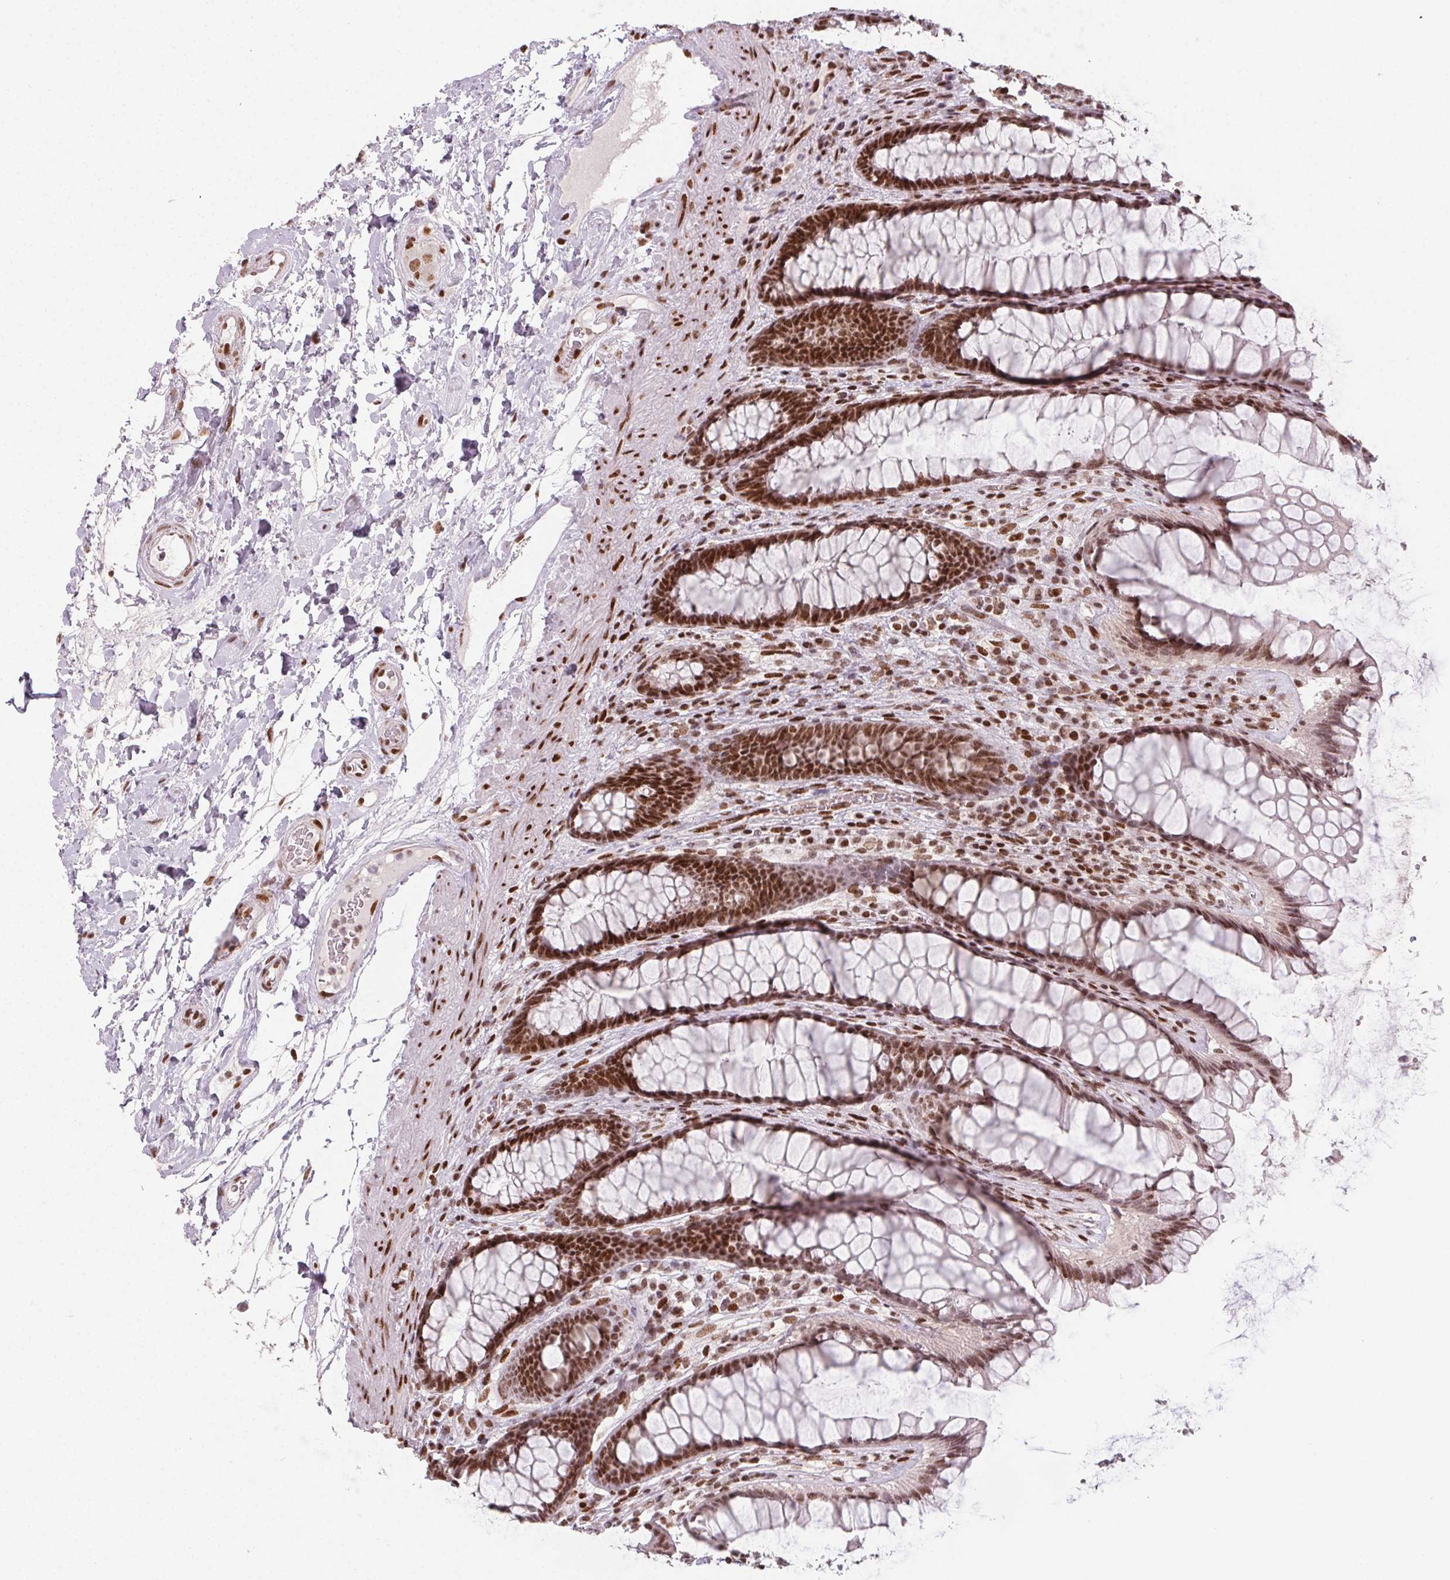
{"staining": {"intensity": "moderate", "quantity": ">75%", "location": "nuclear"}, "tissue": "rectum", "cell_type": "Glandular cells", "image_type": "normal", "snomed": [{"axis": "morphology", "description": "Normal tissue, NOS"}, {"axis": "topography", "description": "Rectum"}], "caption": "Immunohistochemistry staining of benign rectum, which shows medium levels of moderate nuclear staining in approximately >75% of glandular cells indicating moderate nuclear protein staining. The staining was performed using DAB (brown) for protein detection and nuclei were counterstained in hematoxylin (blue).", "gene": "KMT2A", "patient": {"sex": "male", "age": 72}}